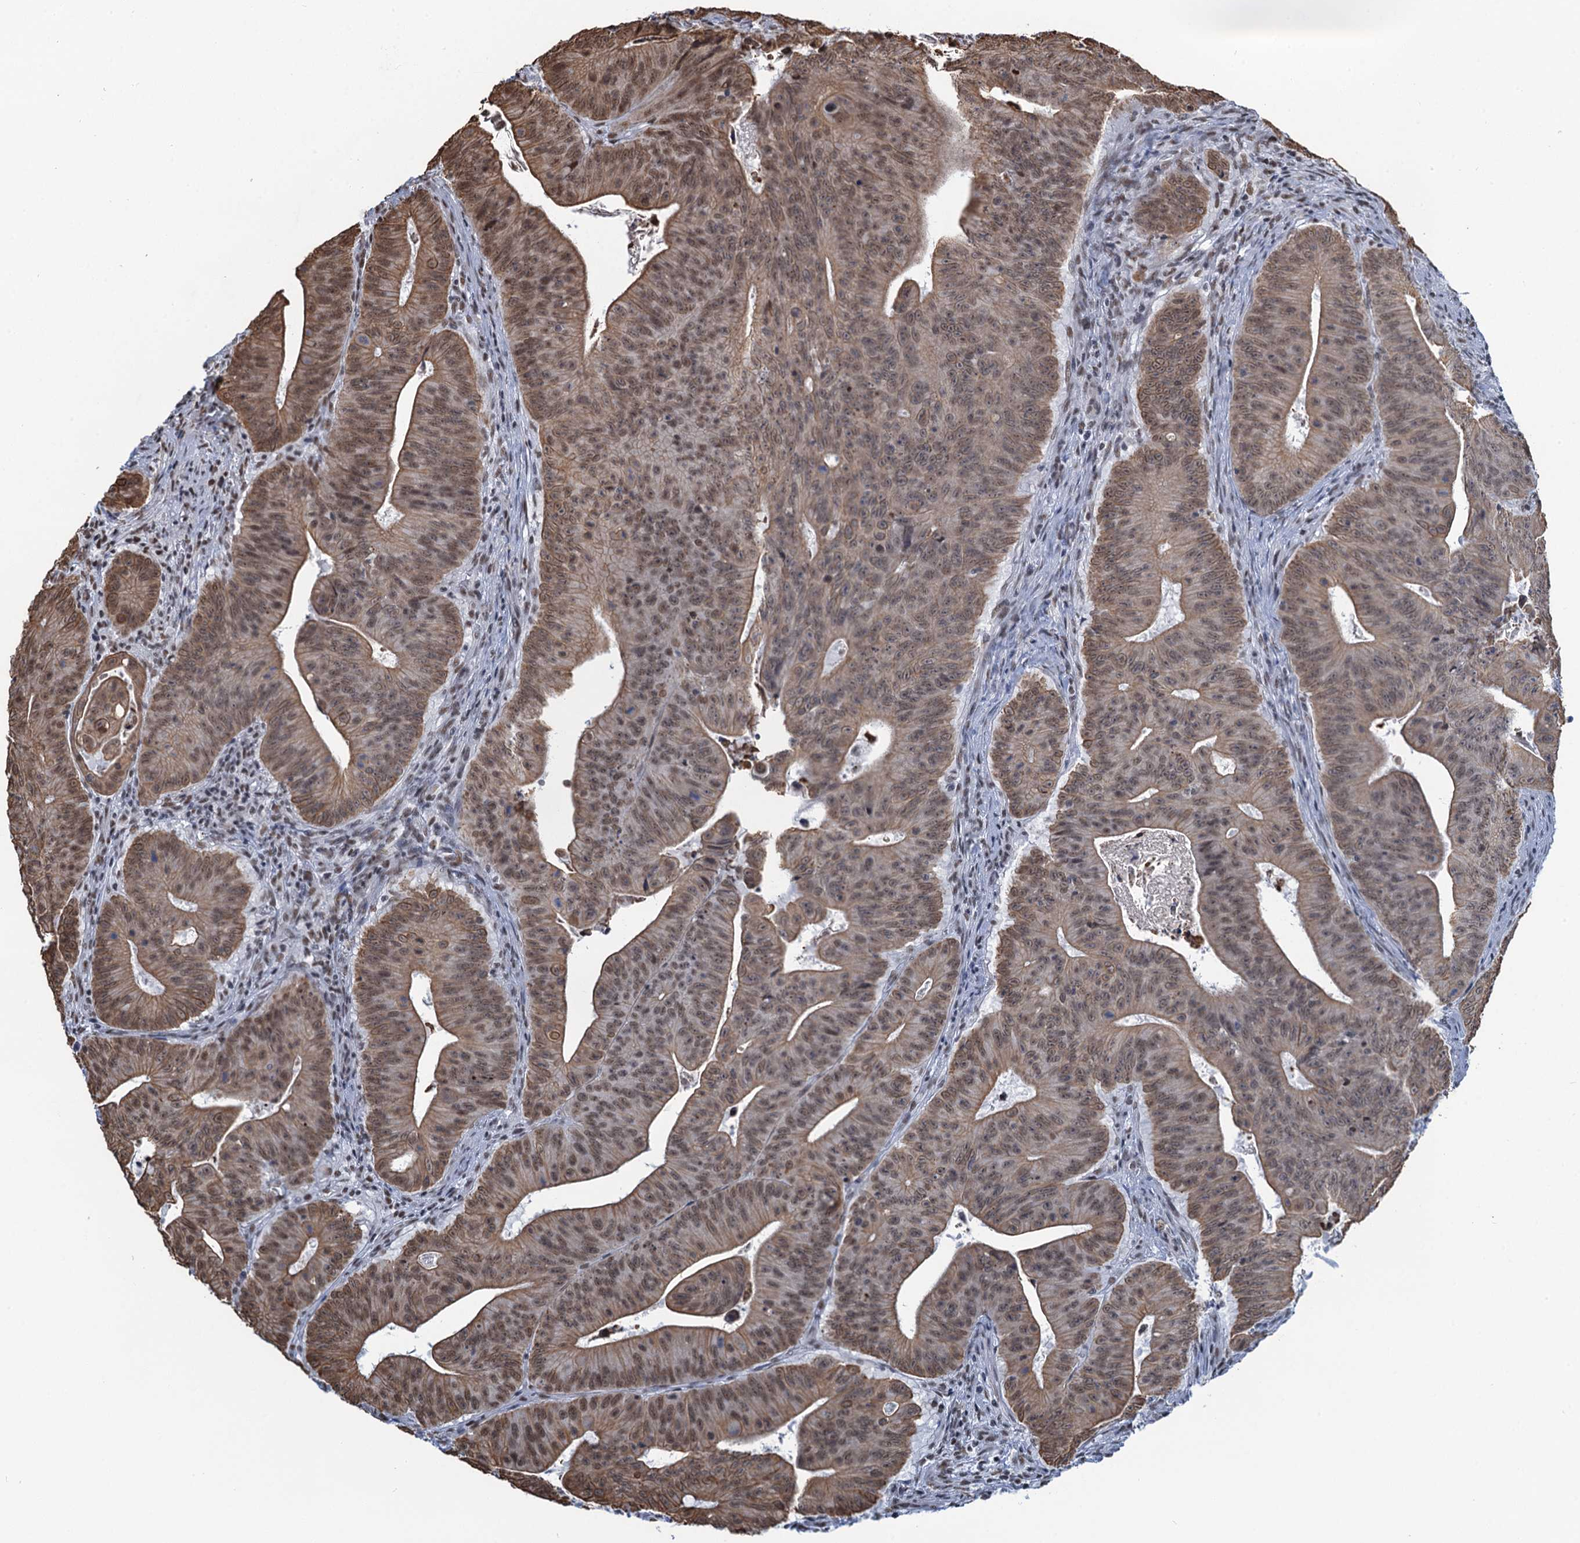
{"staining": {"intensity": "moderate", "quantity": ">75%", "location": "cytoplasmic/membranous,nuclear"}, "tissue": "colorectal cancer", "cell_type": "Tumor cells", "image_type": "cancer", "snomed": [{"axis": "morphology", "description": "Adenocarcinoma, NOS"}, {"axis": "topography", "description": "Rectum"}], "caption": "Immunohistochemistry (IHC) staining of colorectal adenocarcinoma, which shows medium levels of moderate cytoplasmic/membranous and nuclear positivity in approximately >75% of tumor cells indicating moderate cytoplasmic/membranous and nuclear protein positivity. The staining was performed using DAB (brown) for protein detection and nuclei were counterstained in hematoxylin (blue).", "gene": "ZNF609", "patient": {"sex": "female", "age": 75}}